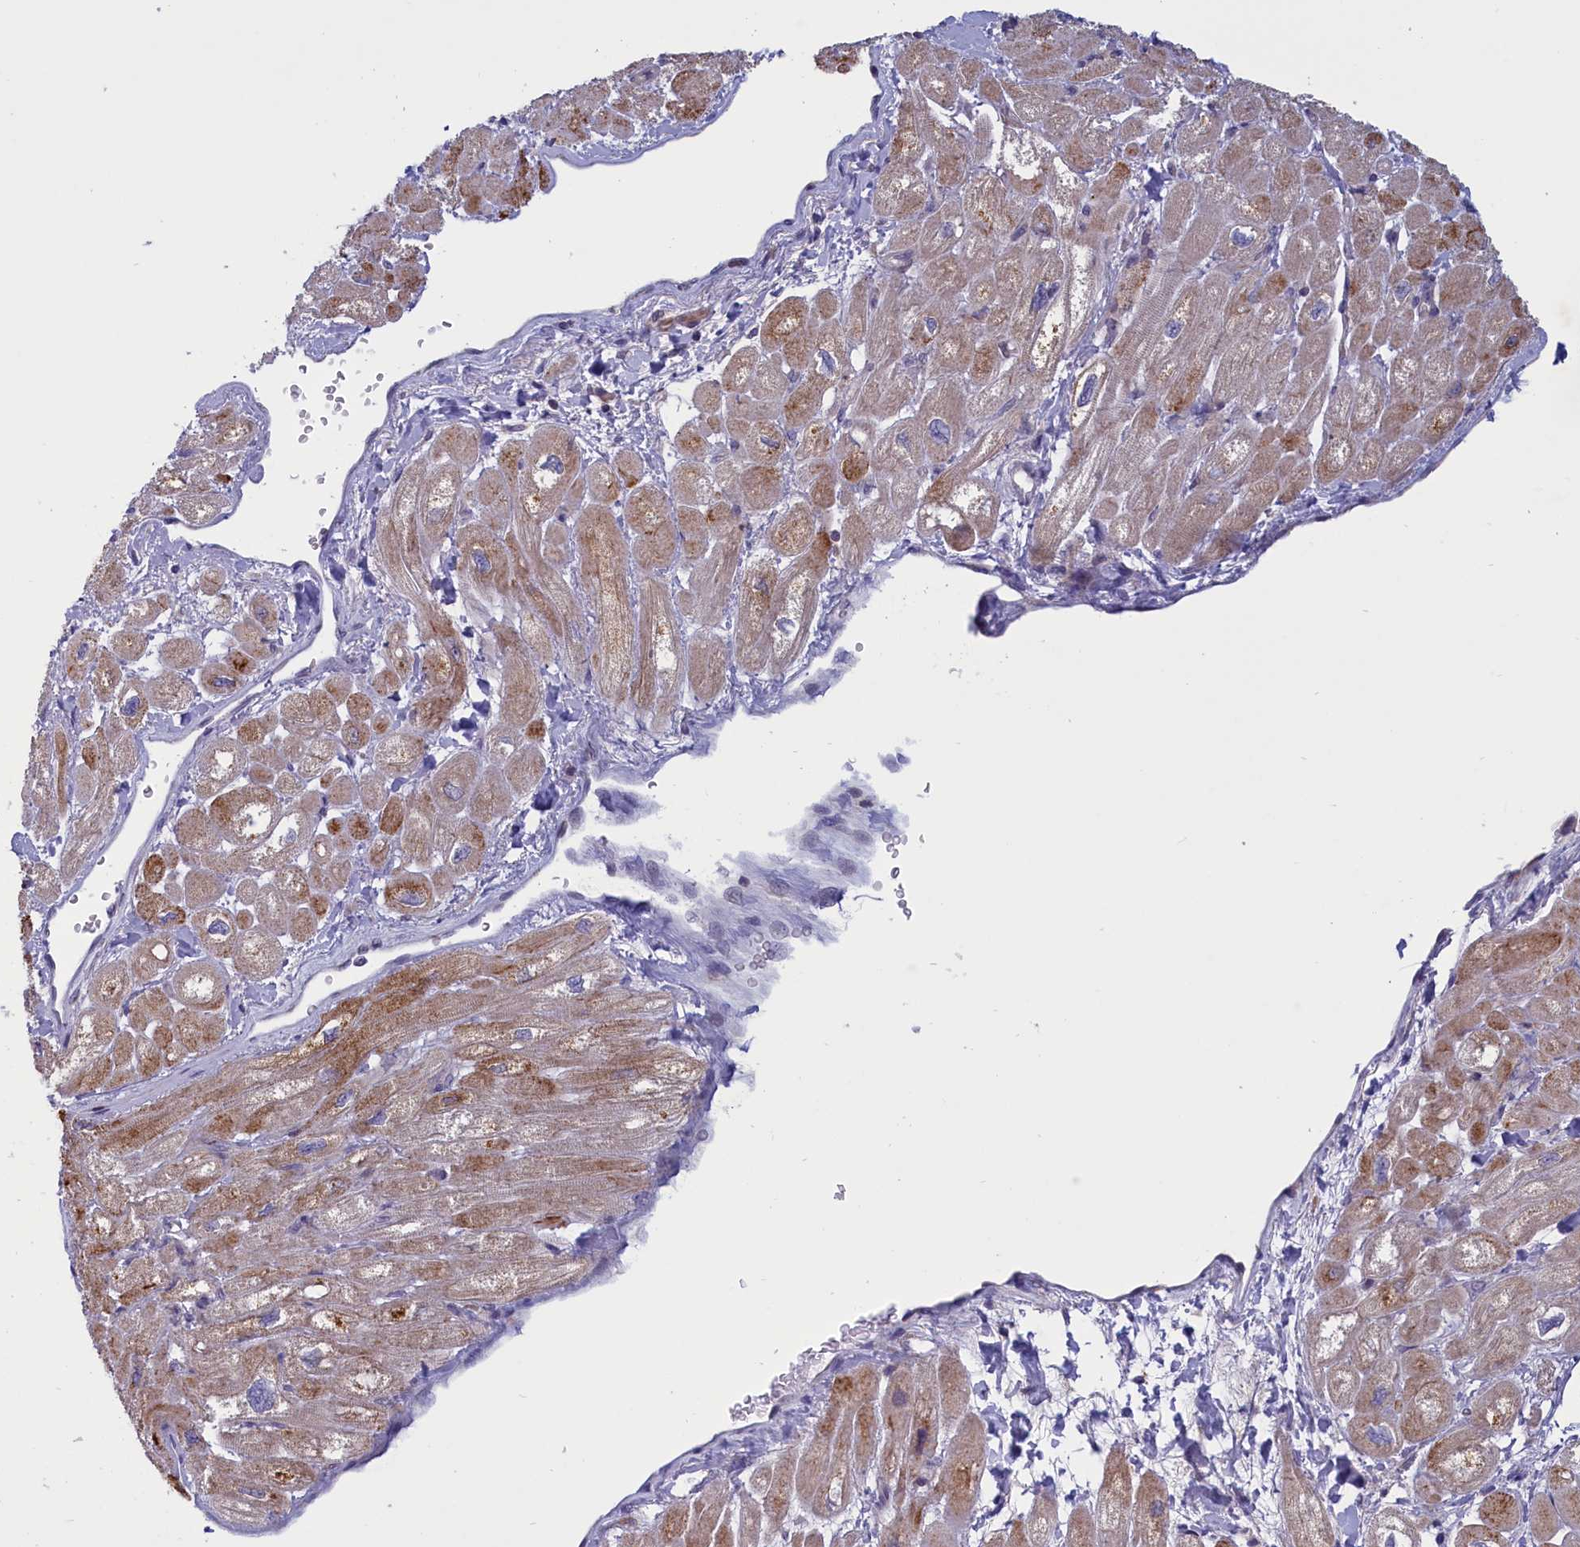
{"staining": {"intensity": "moderate", "quantity": "25%-75%", "location": "cytoplasmic/membranous"}, "tissue": "heart muscle", "cell_type": "Cardiomyocytes", "image_type": "normal", "snomed": [{"axis": "morphology", "description": "Normal tissue, NOS"}, {"axis": "topography", "description": "Heart"}], "caption": "About 25%-75% of cardiomyocytes in benign human heart muscle reveal moderate cytoplasmic/membranous protein expression as visualized by brown immunohistochemical staining.", "gene": "CORO2A", "patient": {"sex": "male", "age": 65}}